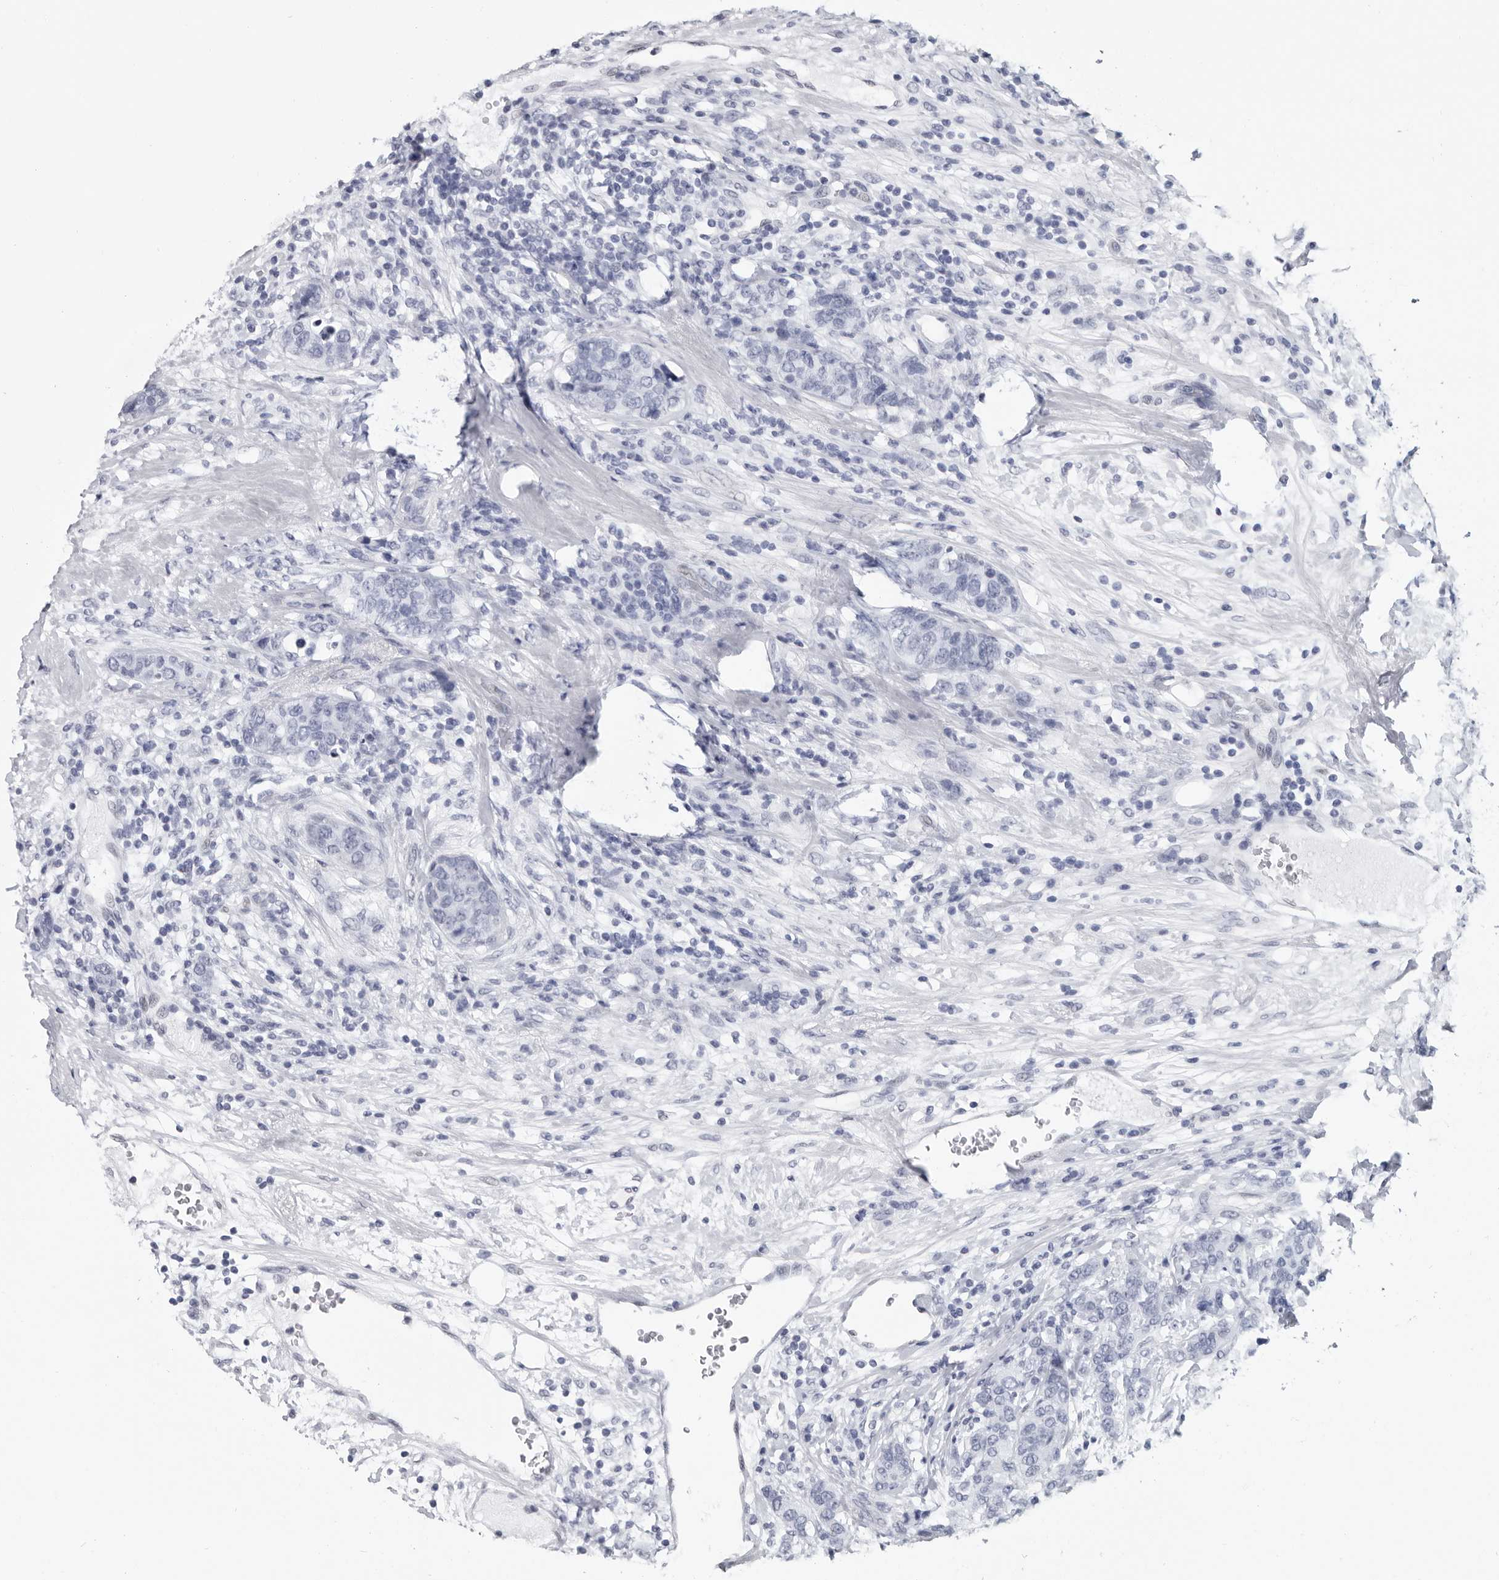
{"staining": {"intensity": "negative", "quantity": "none", "location": "none"}, "tissue": "breast cancer", "cell_type": "Tumor cells", "image_type": "cancer", "snomed": [{"axis": "morphology", "description": "Lobular carcinoma"}, {"axis": "topography", "description": "Breast"}], "caption": "Immunohistochemistry (IHC) micrograph of neoplastic tissue: human breast lobular carcinoma stained with DAB (3,3'-diaminobenzidine) demonstrates no significant protein staining in tumor cells.", "gene": "WRAP73", "patient": {"sex": "female", "age": 59}}